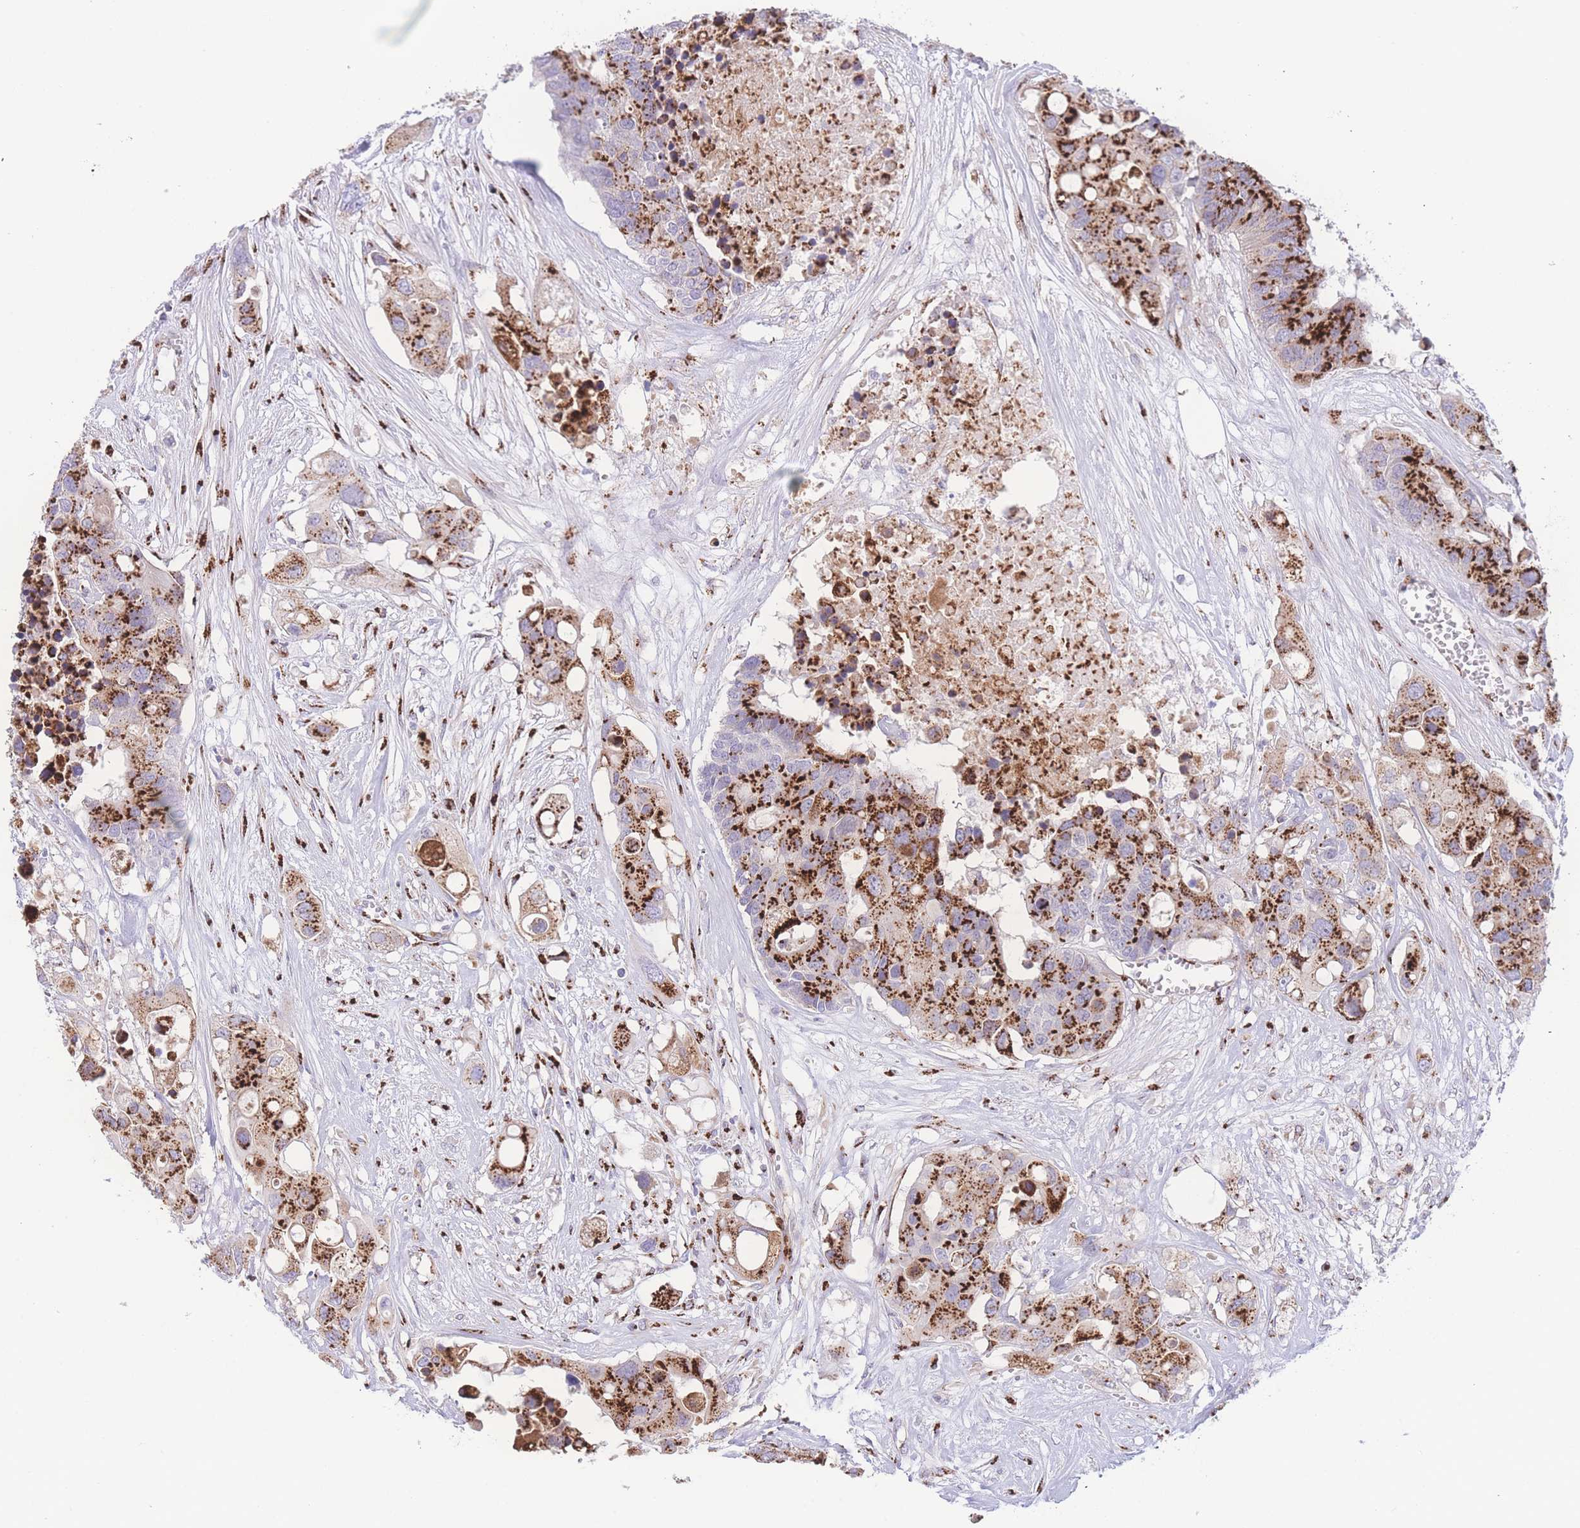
{"staining": {"intensity": "strong", "quantity": ">75%", "location": "cytoplasmic/membranous"}, "tissue": "colorectal cancer", "cell_type": "Tumor cells", "image_type": "cancer", "snomed": [{"axis": "morphology", "description": "Adenocarcinoma, NOS"}, {"axis": "topography", "description": "Colon"}], "caption": "This histopathology image displays adenocarcinoma (colorectal) stained with immunohistochemistry (IHC) to label a protein in brown. The cytoplasmic/membranous of tumor cells show strong positivity for the protein. Nuclei are counter-stained blue.", "gene": "GOLM2", "patient": {"sex": "male", "age": 77}}